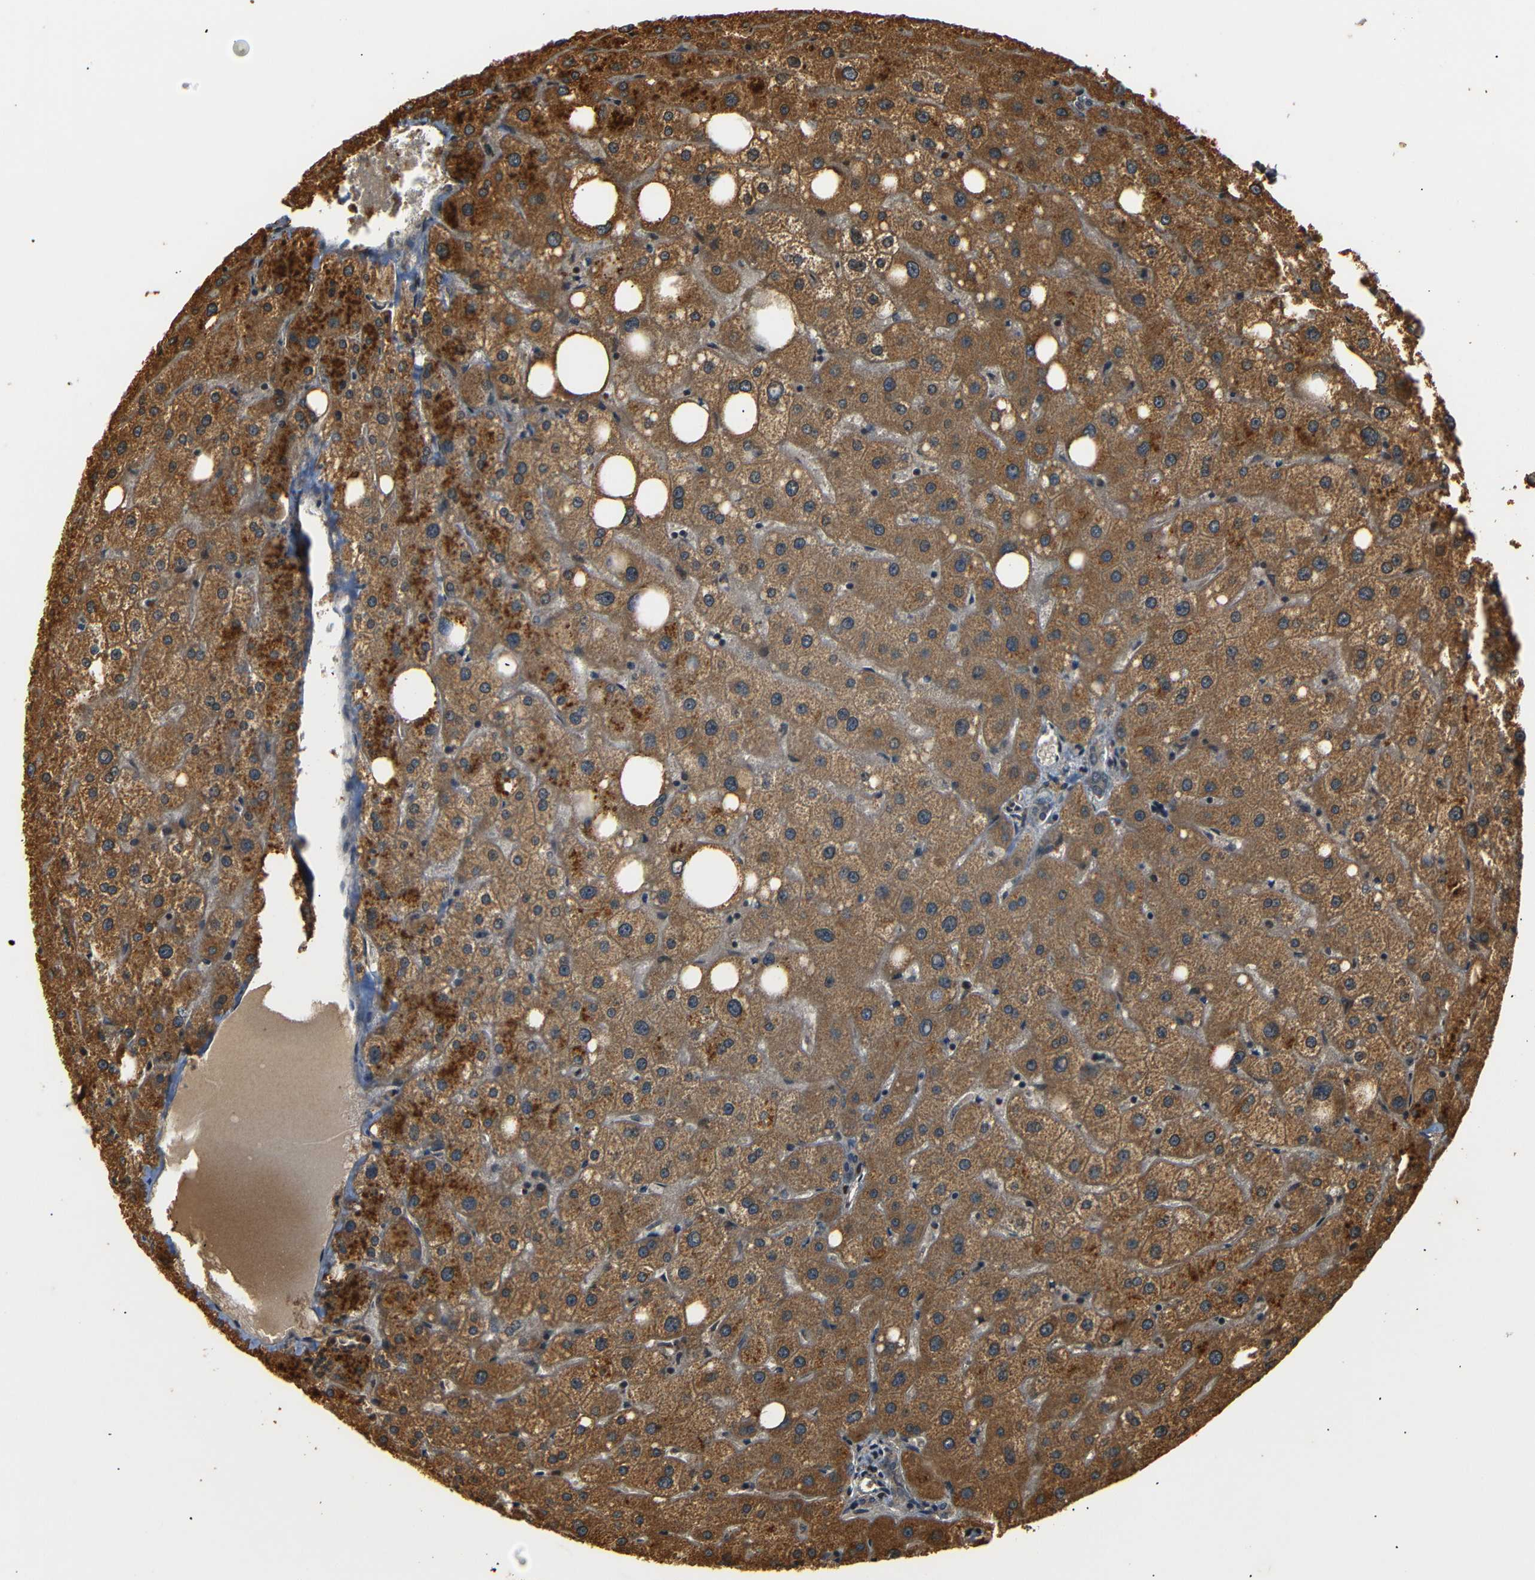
{"staining": {"intensity": "moderate", "quantity": ">75%", "location": "cytoplasmic/membranous"}, "tissue": "liver", "cell_type": "Cholangiocytes", "image_type": "normal", "snomed": [{"axis": "morphology", "description": "Normal tissue, NOS"}, {"axis": "topography", "description": "Liver"}], "caption": "This photomicrograph displays unremarkable liver stained with immunohistochemistry to label a protein in brown. The cytoplasmic/membranous of cholangiocytes show moderate positivity for the protein. Nuclei are counter-stained blue.", "gene": "TANK", "patient": {"sex": "male", "age": 73}}